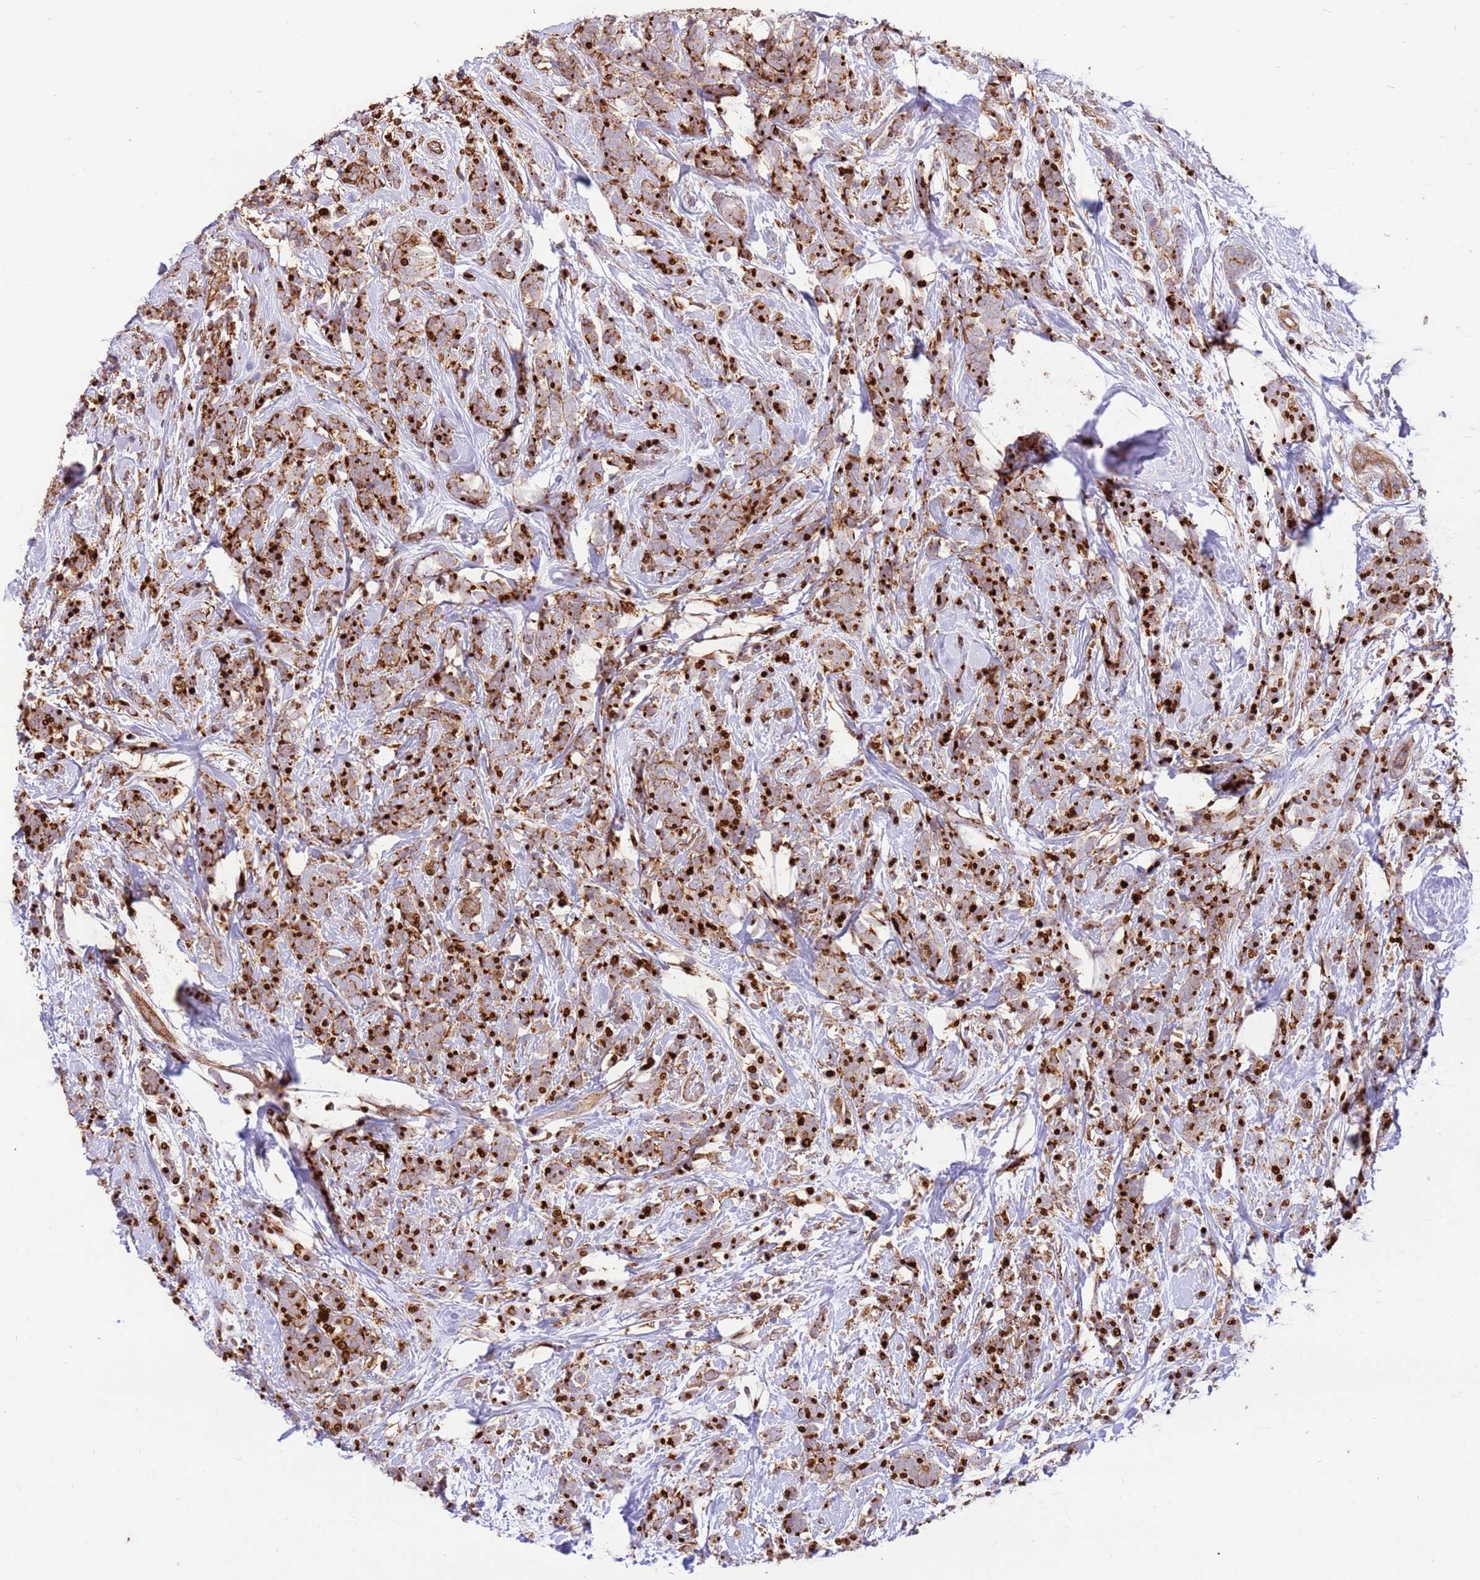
{"staining": {"intensity": "strong", "quantity": ">75%", "location": "cytoplasmic/membranous"}, "tissue": "breast cancer", "cell_type": "Tumor cells", "image_type": "cancer", "snomed": [{"axis": "morphology", "description": "Lobular carcinoma"}, {"axis": "topography", "description": "Breast"}], "caption": "Lobular carcinoma (breast) tissue demonstrates strong cytoplasmic/membranous staining in about >75% of tumor cells", "gene": "DDX19B", "patient": {"sex": "female", "age": 58}}